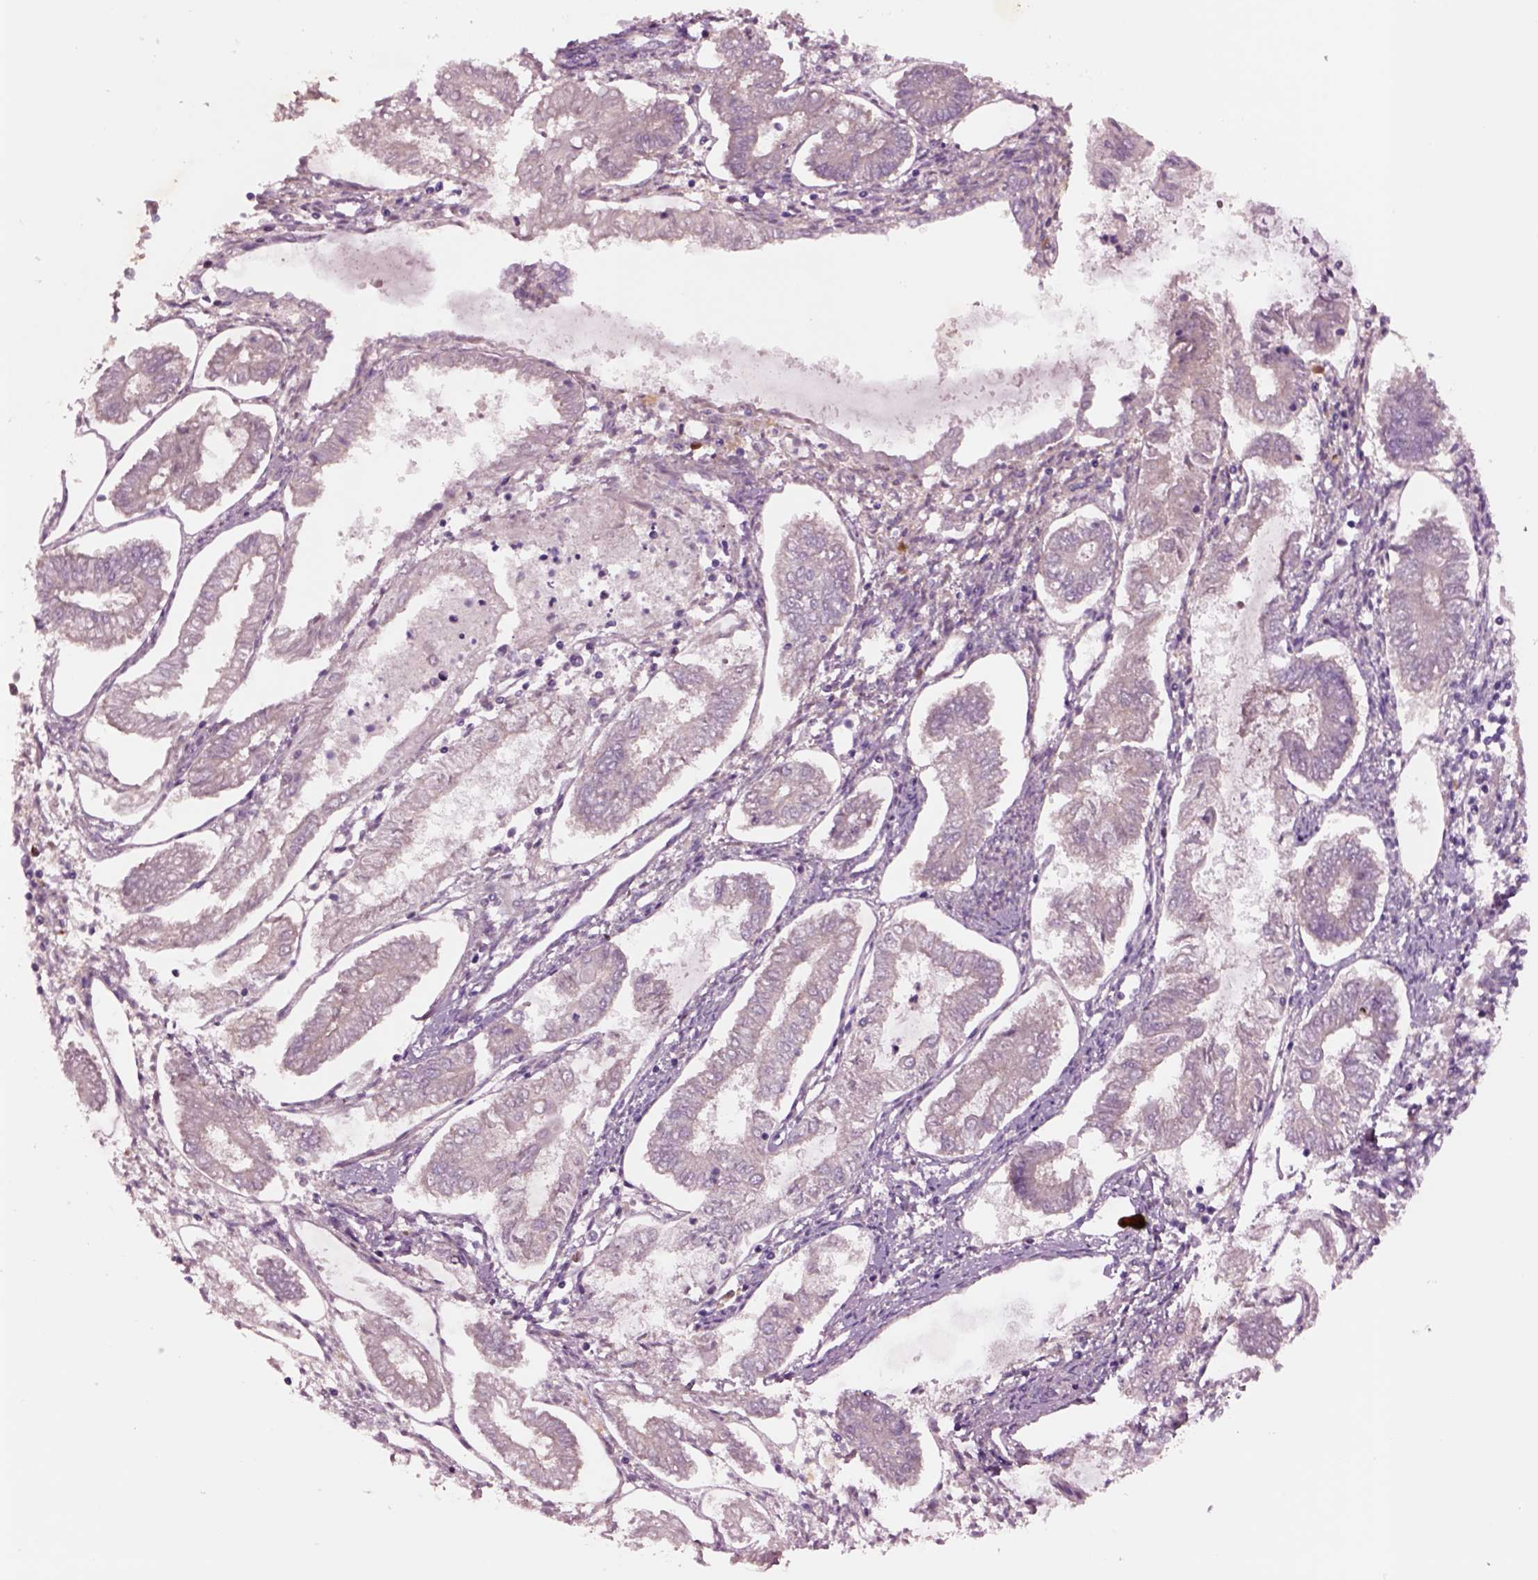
{"staining": {"intensity": "negative", "quantity": "none", "location": "none"}, "tissue": "endometrial cancer", "cell_type": "Tumor cells", "image_type": "cancer", "snomed": [{"axis": "morphology", "description": "Adenocarcinoma, NOS"}, {"axis": "topography", "description": "Endometrium"}], "caption": "Endometrial adenocarcinoma was stained to show a protein in brown. There is no significant positivity in tumor cells.", "gene": "SEC23A", "patient": {"sex": "female", "age": 68}}